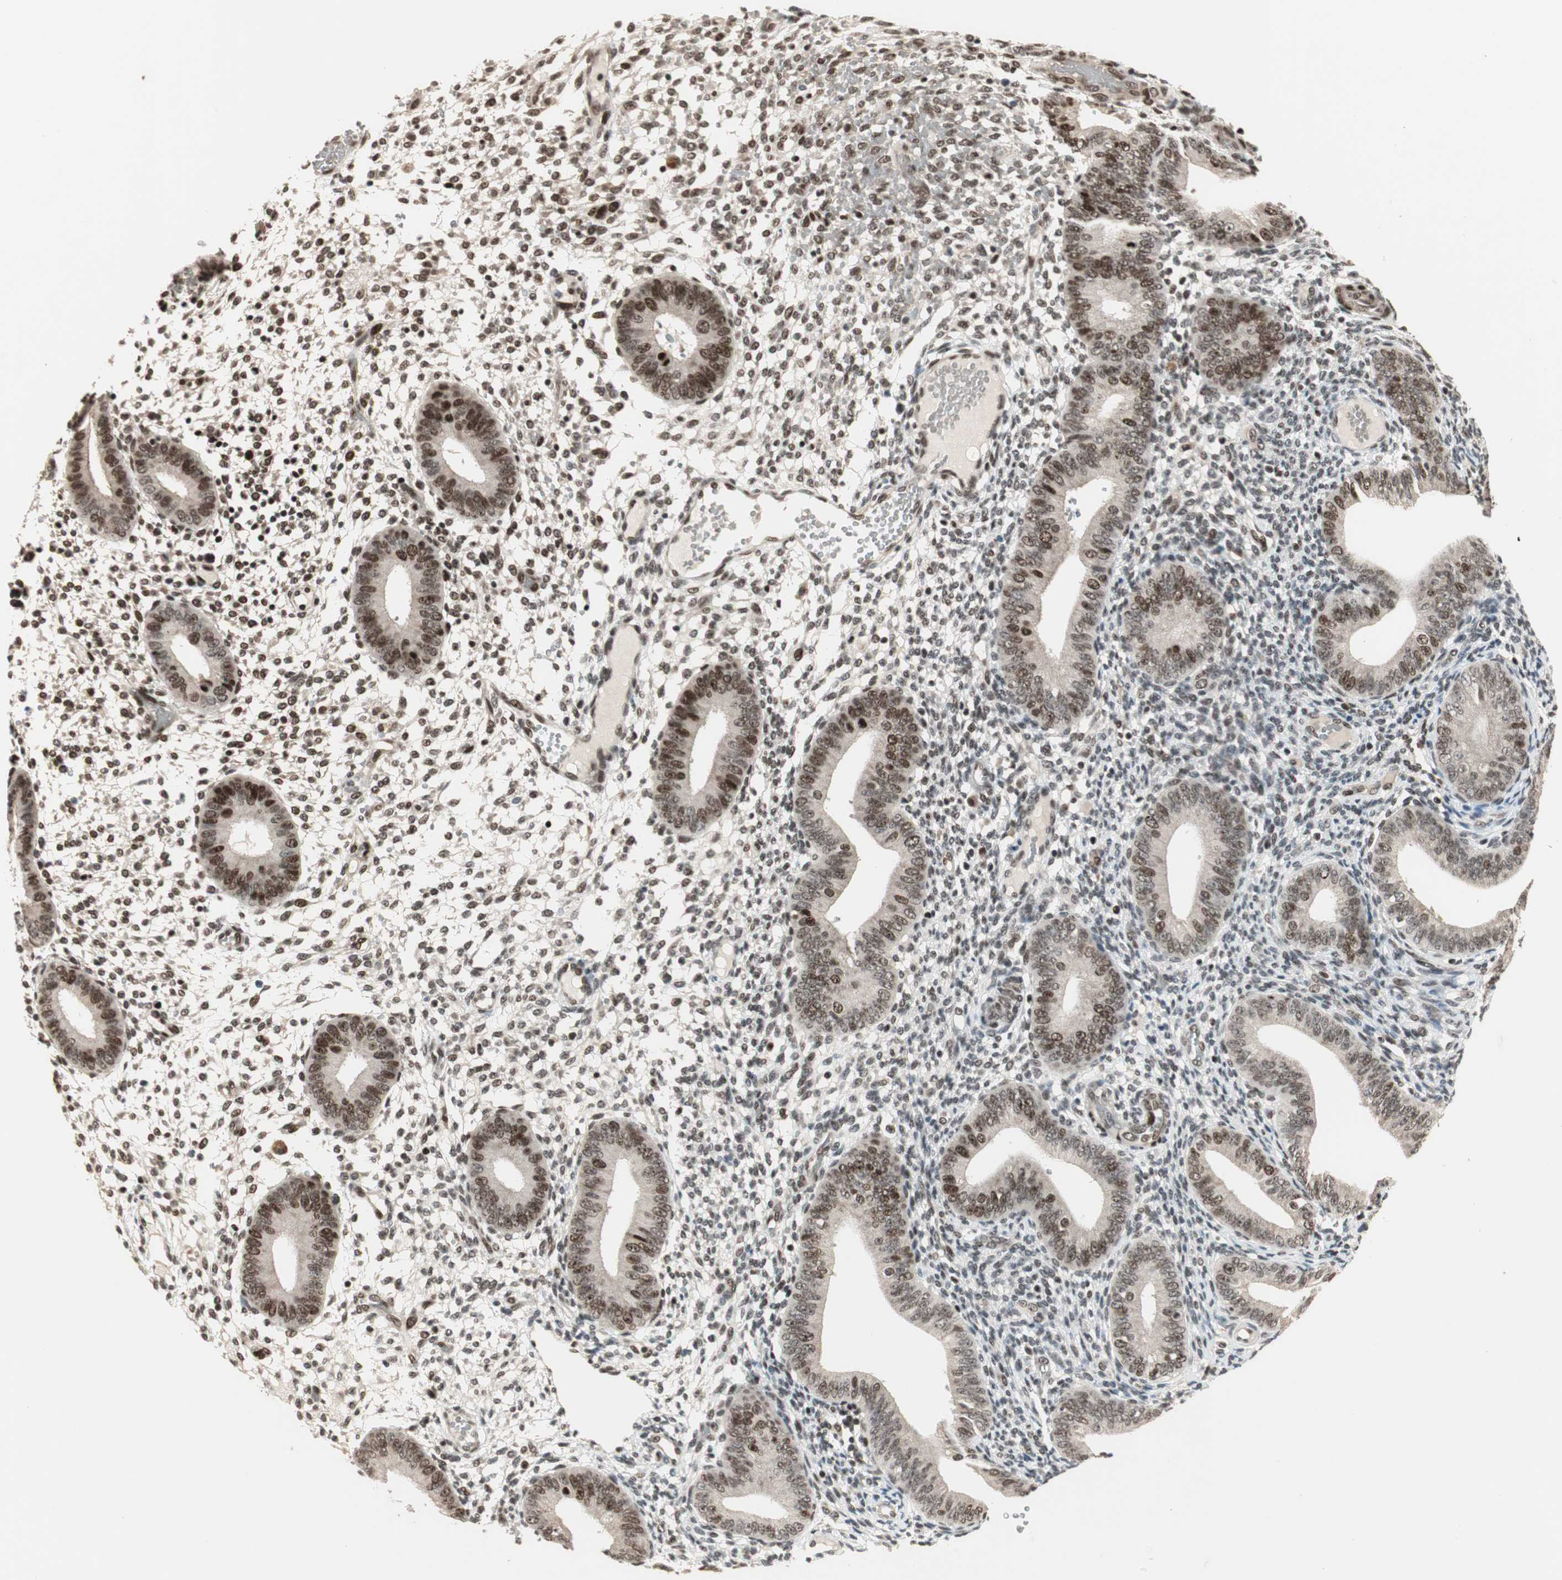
{"staining": {"intensity": "moderate", "quantity": "25%-75%", "location": "nuclear"}, "tissue": "endometrium", "cell_type": "Cells in endometrial stroma", "image_type": "normal", "snomed": [{"axis": "morphology", "description": "Normal tissue, NOS"}, {"axis": "topography", "description": "Endometrium"}], "caption": "Approximately 25%-75% of cells in endometrial stroma in normal human endometrium show moderate nuclear protein expression as visualized by brown immunohistochemical staining.", "gene": "MDC1", "patient": {"sex": "female", "age": 42}}